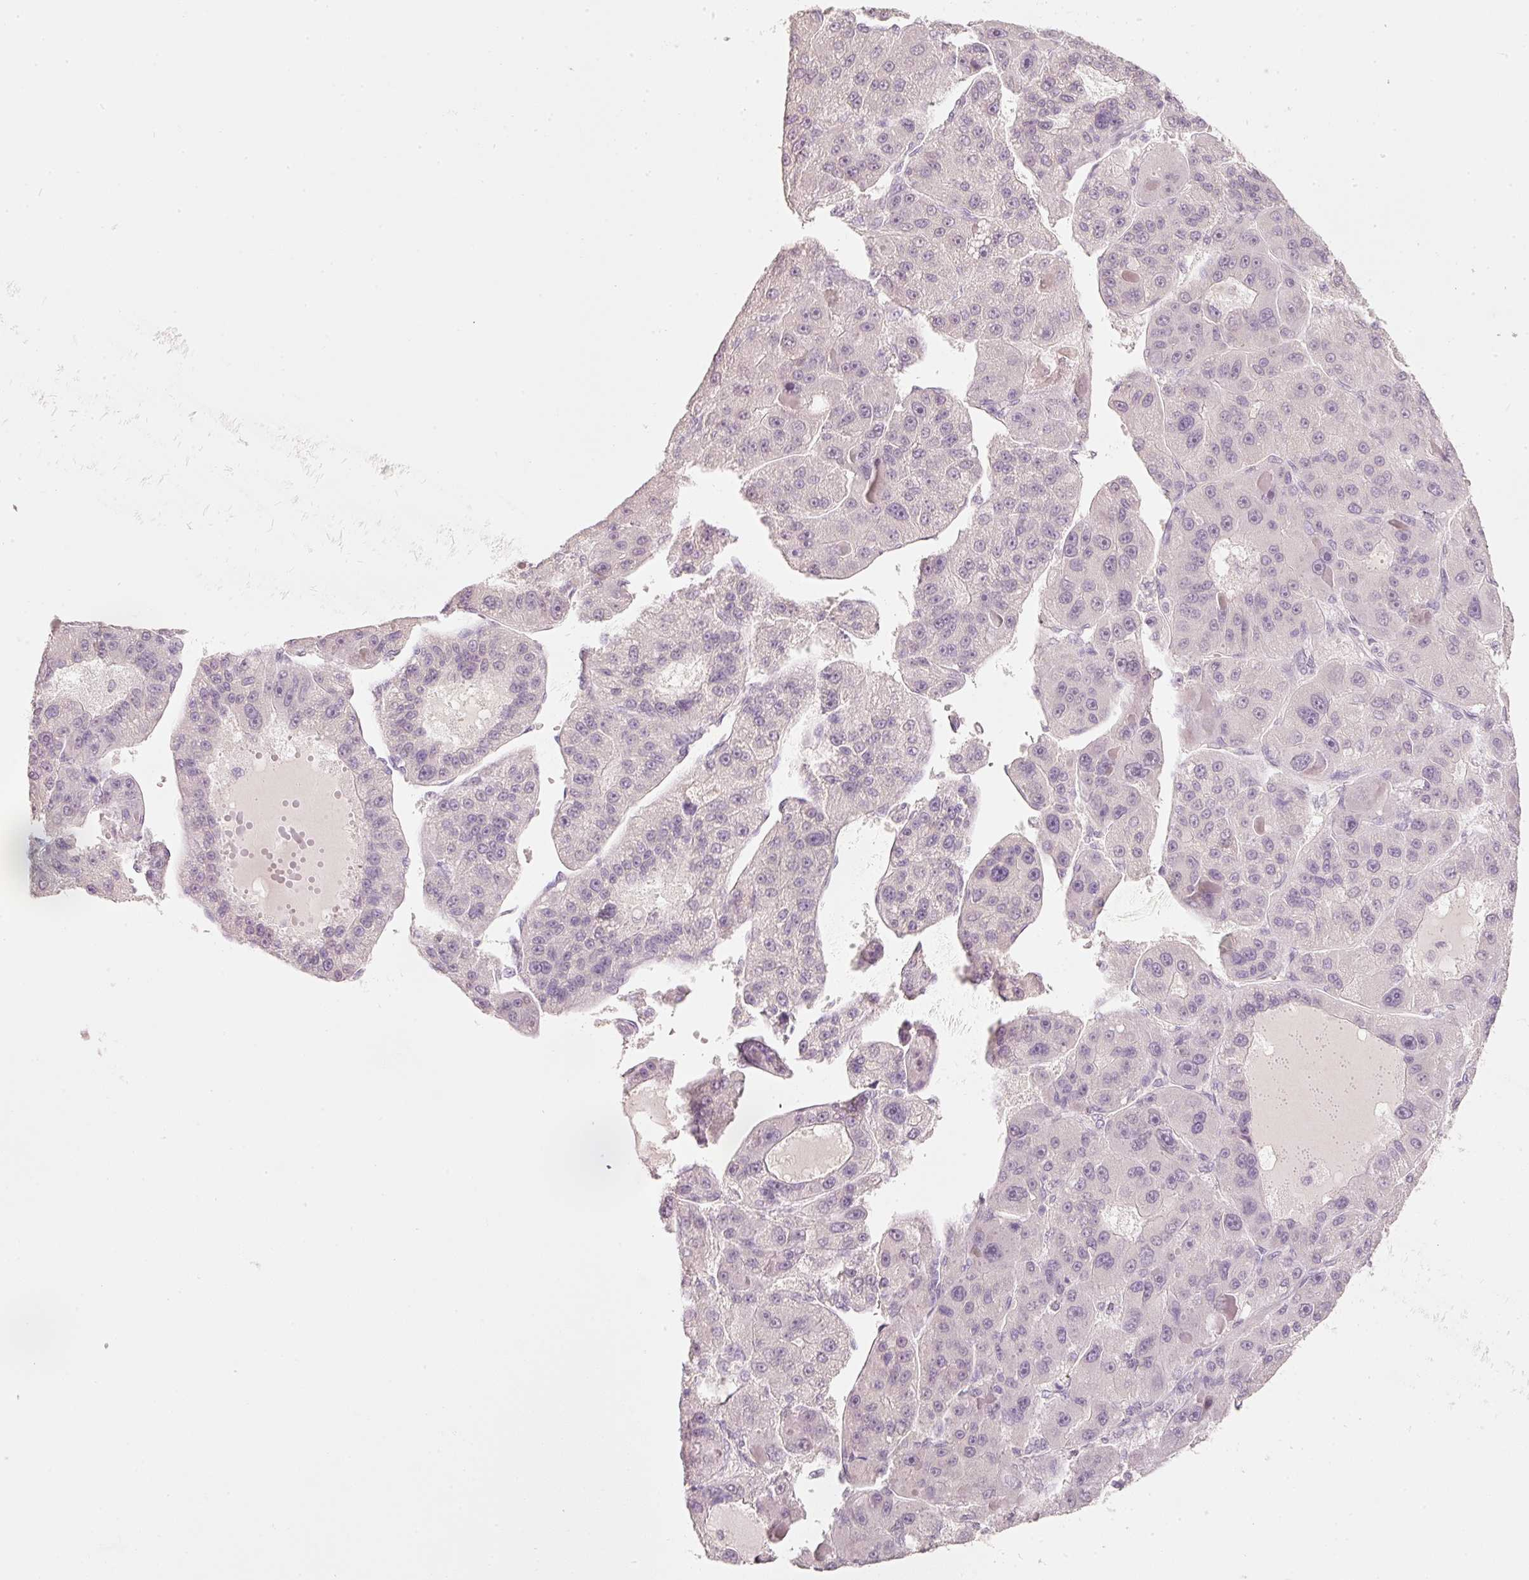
{"staining": {"intensity": "negative", "quantity": "none", "location": "none"}, "tissue": "liver cancer", "cell_type": "Tumor cells", "image_type": "cancer", "snomed": [{"axis": "morphology", "description": "Carcinoma, Hepatocellular, NOS"}, {"axis": "topography", "description": "Liver"}], "caption": "This is an IHC micrograph of liver cancer. There is no expression in tumor cells.", "gene": "STEAP1", "patient": {"sex": "male", "age": 76}}